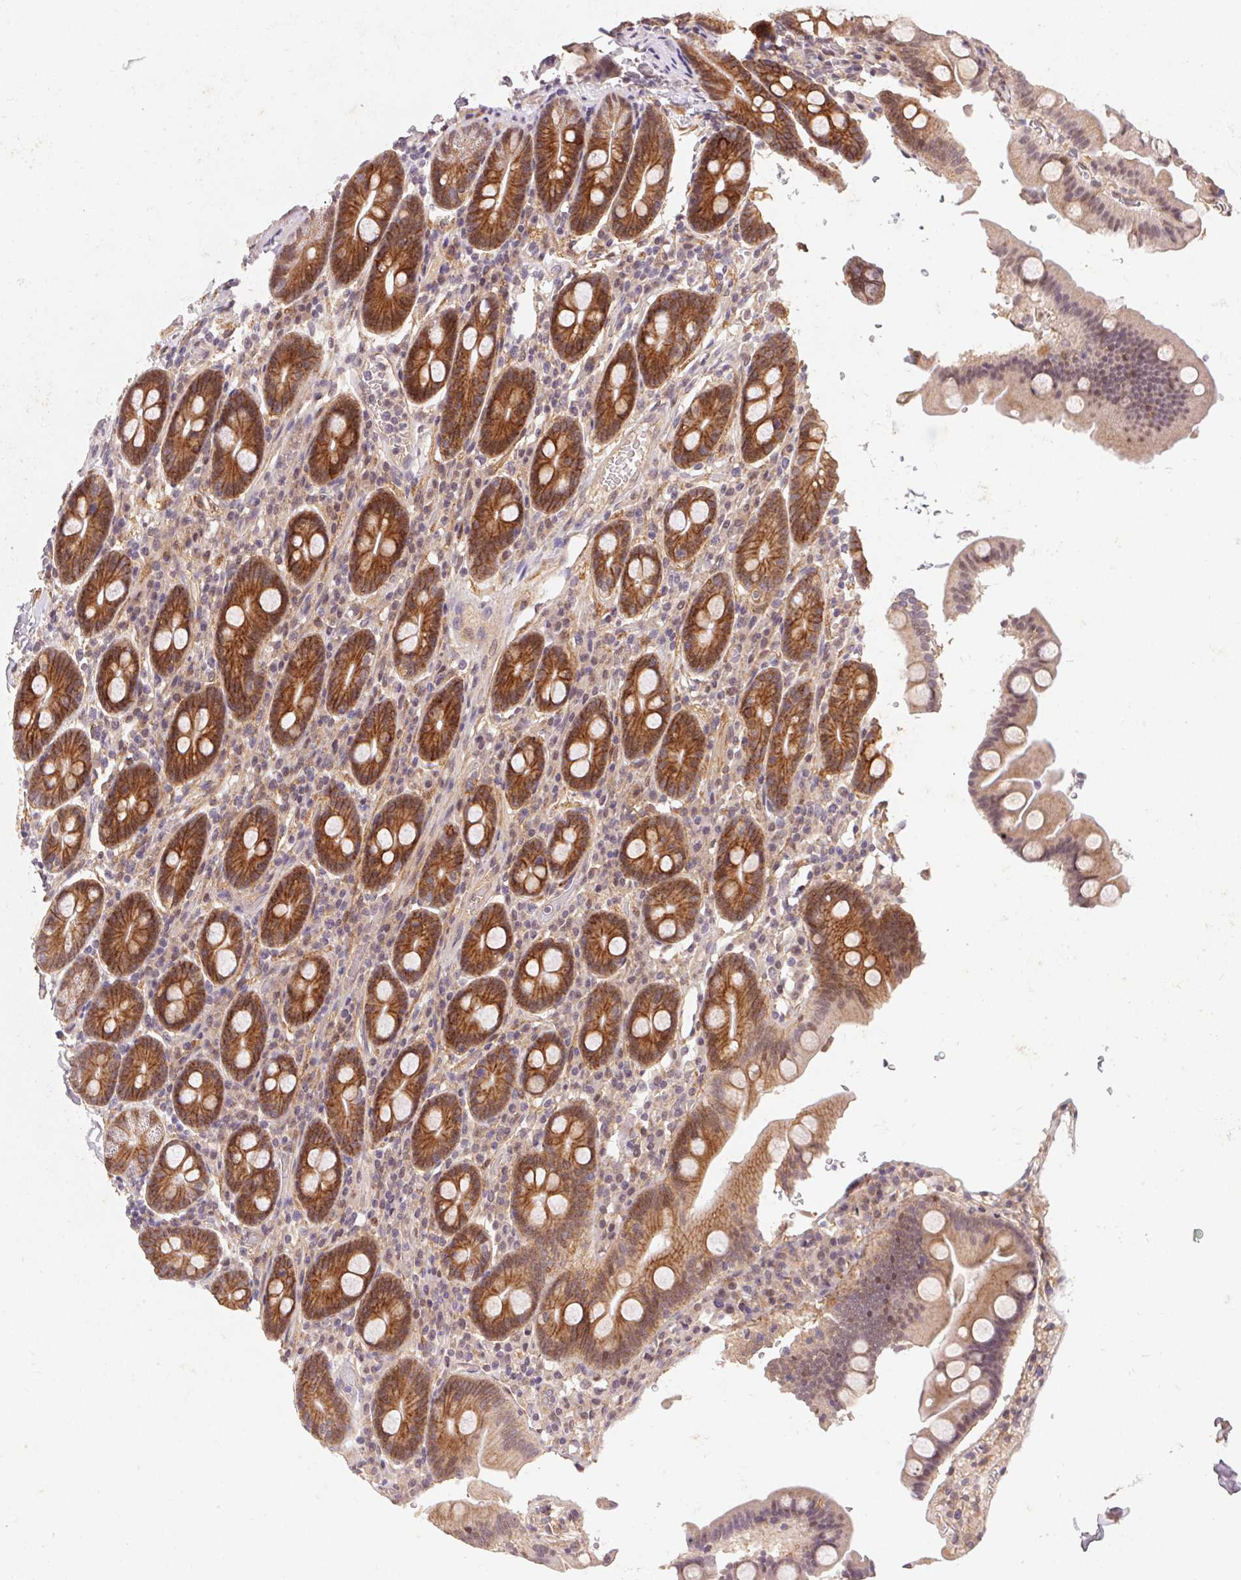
{"staining": {"intensity": "moderate", "quantity": ">75%", "location": "cytoplasmic/membranous"}, "tissue": "duodenum", "cell_type": "Glandular cells", "image_type": "normal", "snomed": [{"axis": "morphology", "description": "Normal tissue, NOS"}, {"axis": "topography", "description": "Pancreas"}, {"axis": "topography", "description": "Duodenum"}], "caption": "Brown immunohistochemical staining in benign human duodenum shows moderate cytoplasmic/membranous staining in about >75% of glandular cells.", "gene": "SLC52A2", "patient": {"sex": "male", "age": 59}}